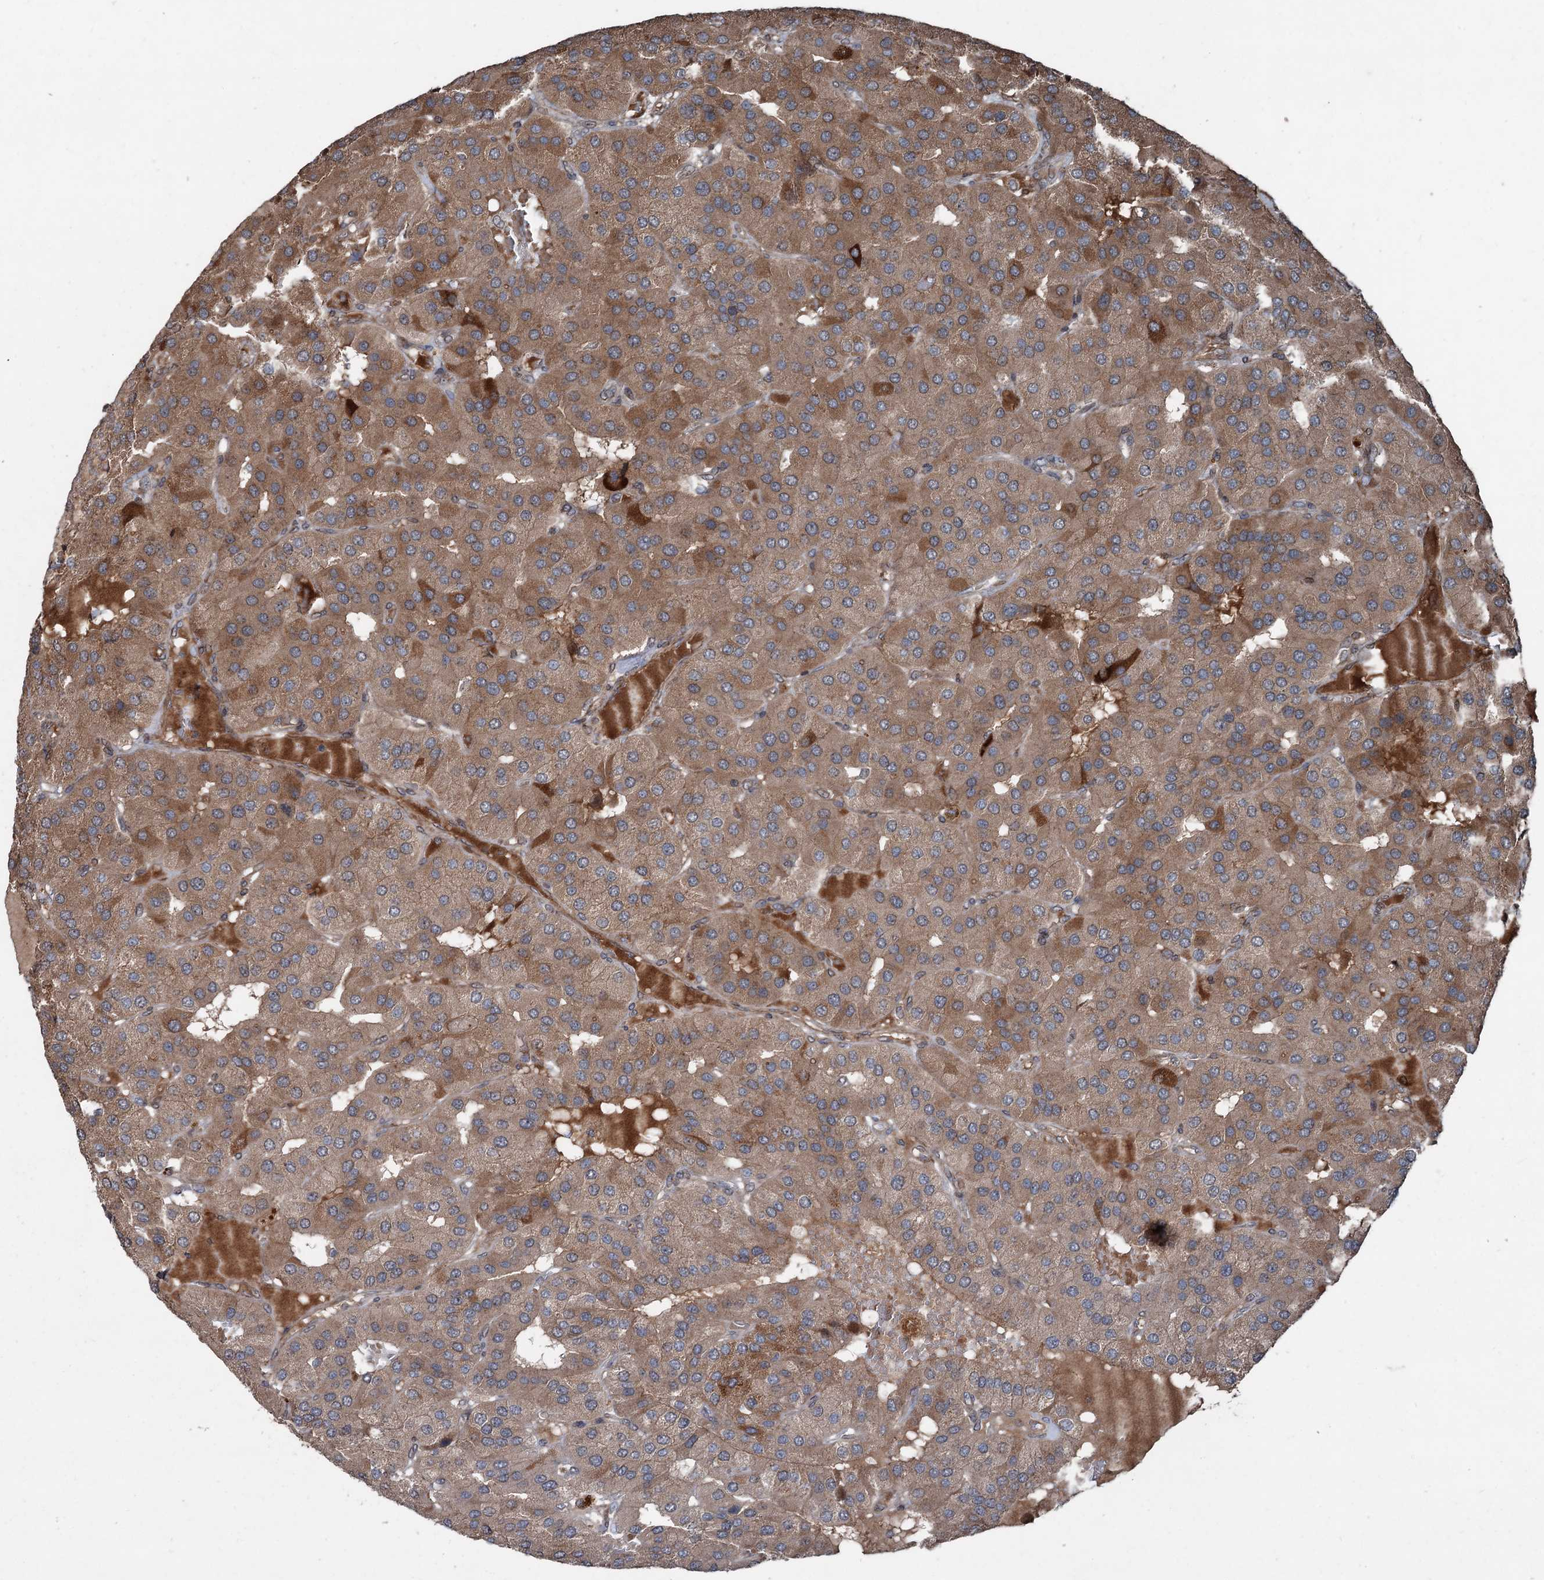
{"staining": {"intensity": "moderate", "quantity": ">75%", "location": "cytoplasmic/membranous"}, "tissue": "parathyroid gland", "cell_type": "Glandular cells", "image_type": "normal", "snomed": [{"axis": "morphology", "description": "Normal tissue, NOS"}, {"axis": "morphology", "description": "Adenoma, NOS"}, {"axis": "topography", "description": "Parathyroid gland"}], "caption": "Parathyroid gland stained with a brown dye reveals moderate cytoplasmic/membranous positive staining in approximately >75% of glandular cells.", "gene": "ALAS1", "patient": {"sex": "female", "age": 86}}